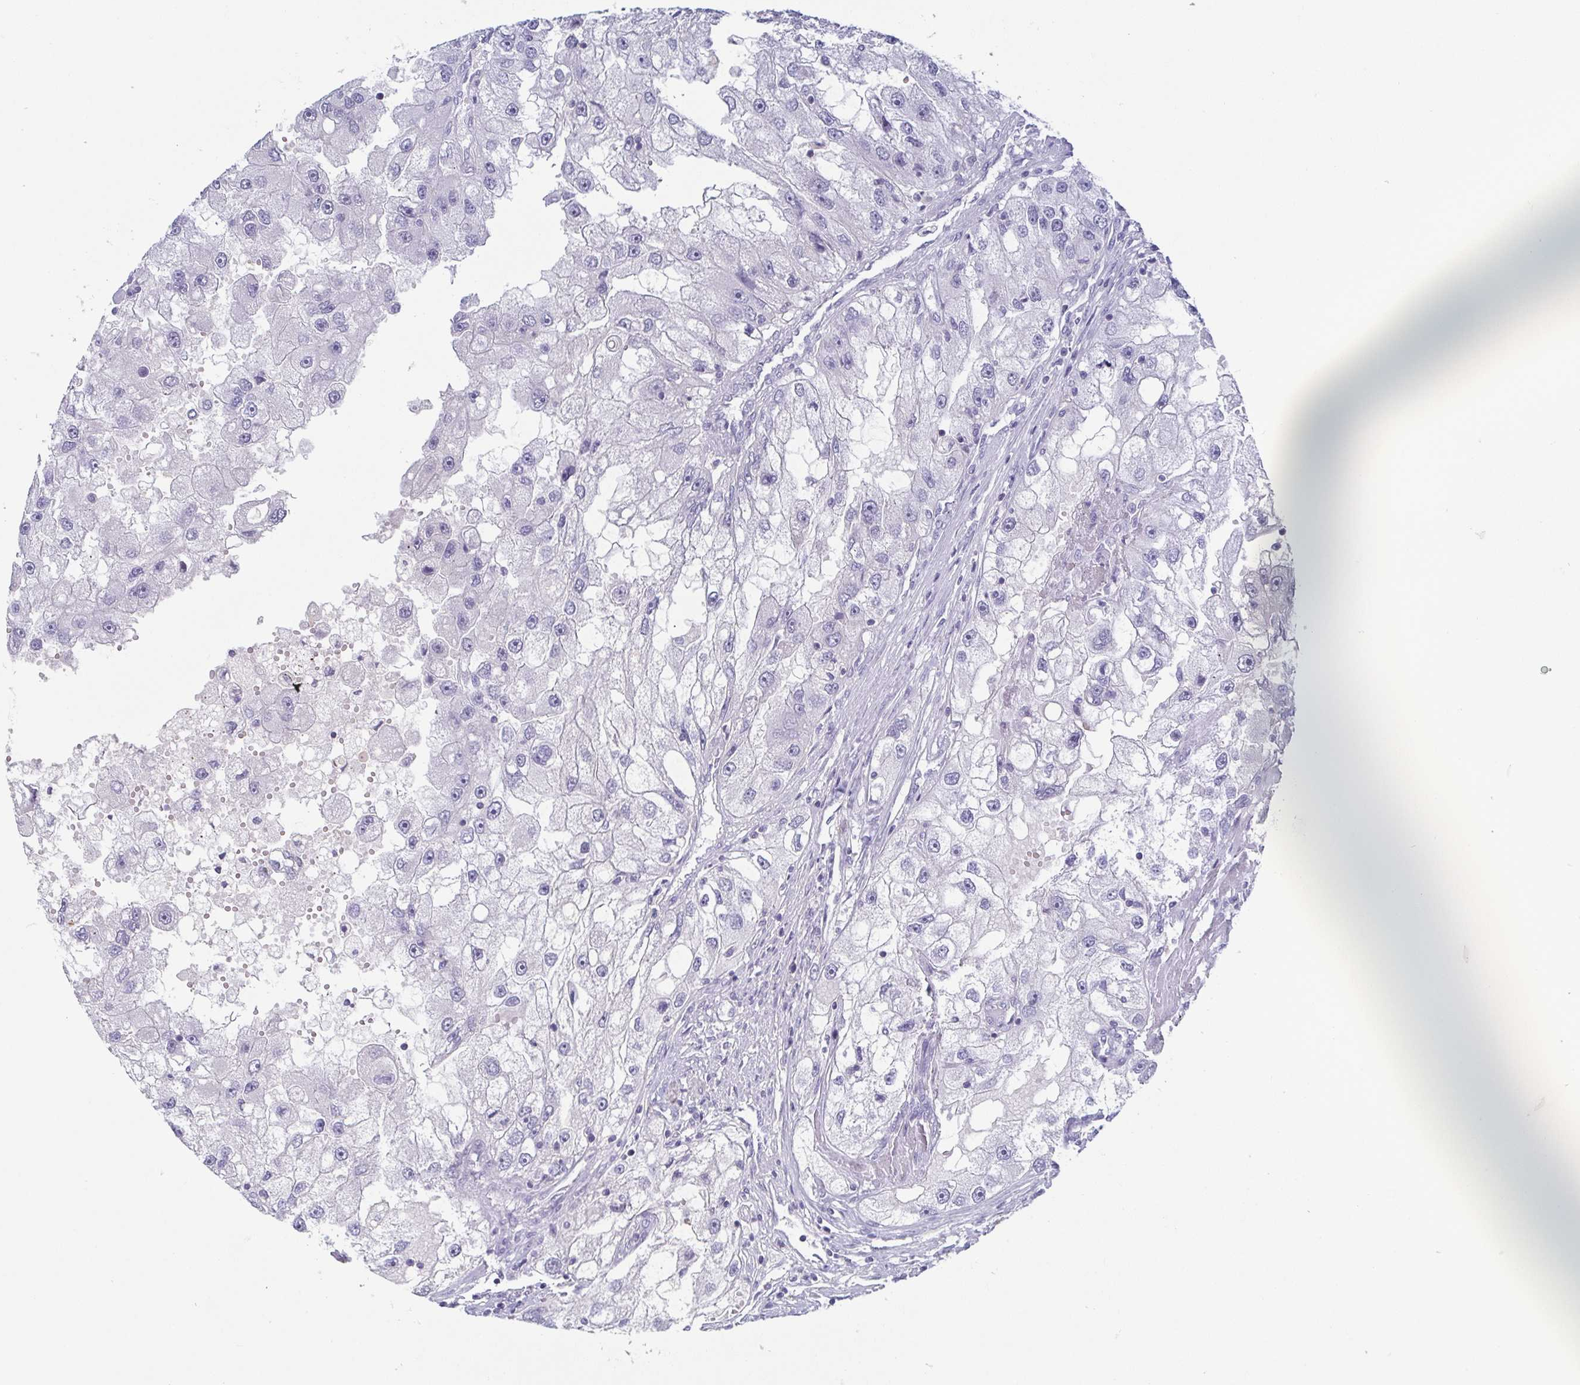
{"staining": {"intensity": "negative", "quantity": "none", "location": "none"}, "tissue": "renal cancer", "cell_type": "Tumor cells", "image_type": "cancer", "snomed": [{"axis": "morphology", "description": "Adenocarcinoma, NOS"}, {"axis": "topography", "description": "Kidney"}], "caption": "A high-resolution histopathology image shows IHC staining of renal adenocarcinoma, which reveals no significant expression in tumor cells.", "gene": "RHOV", "patient": {"sex": "male", "age": 63}}